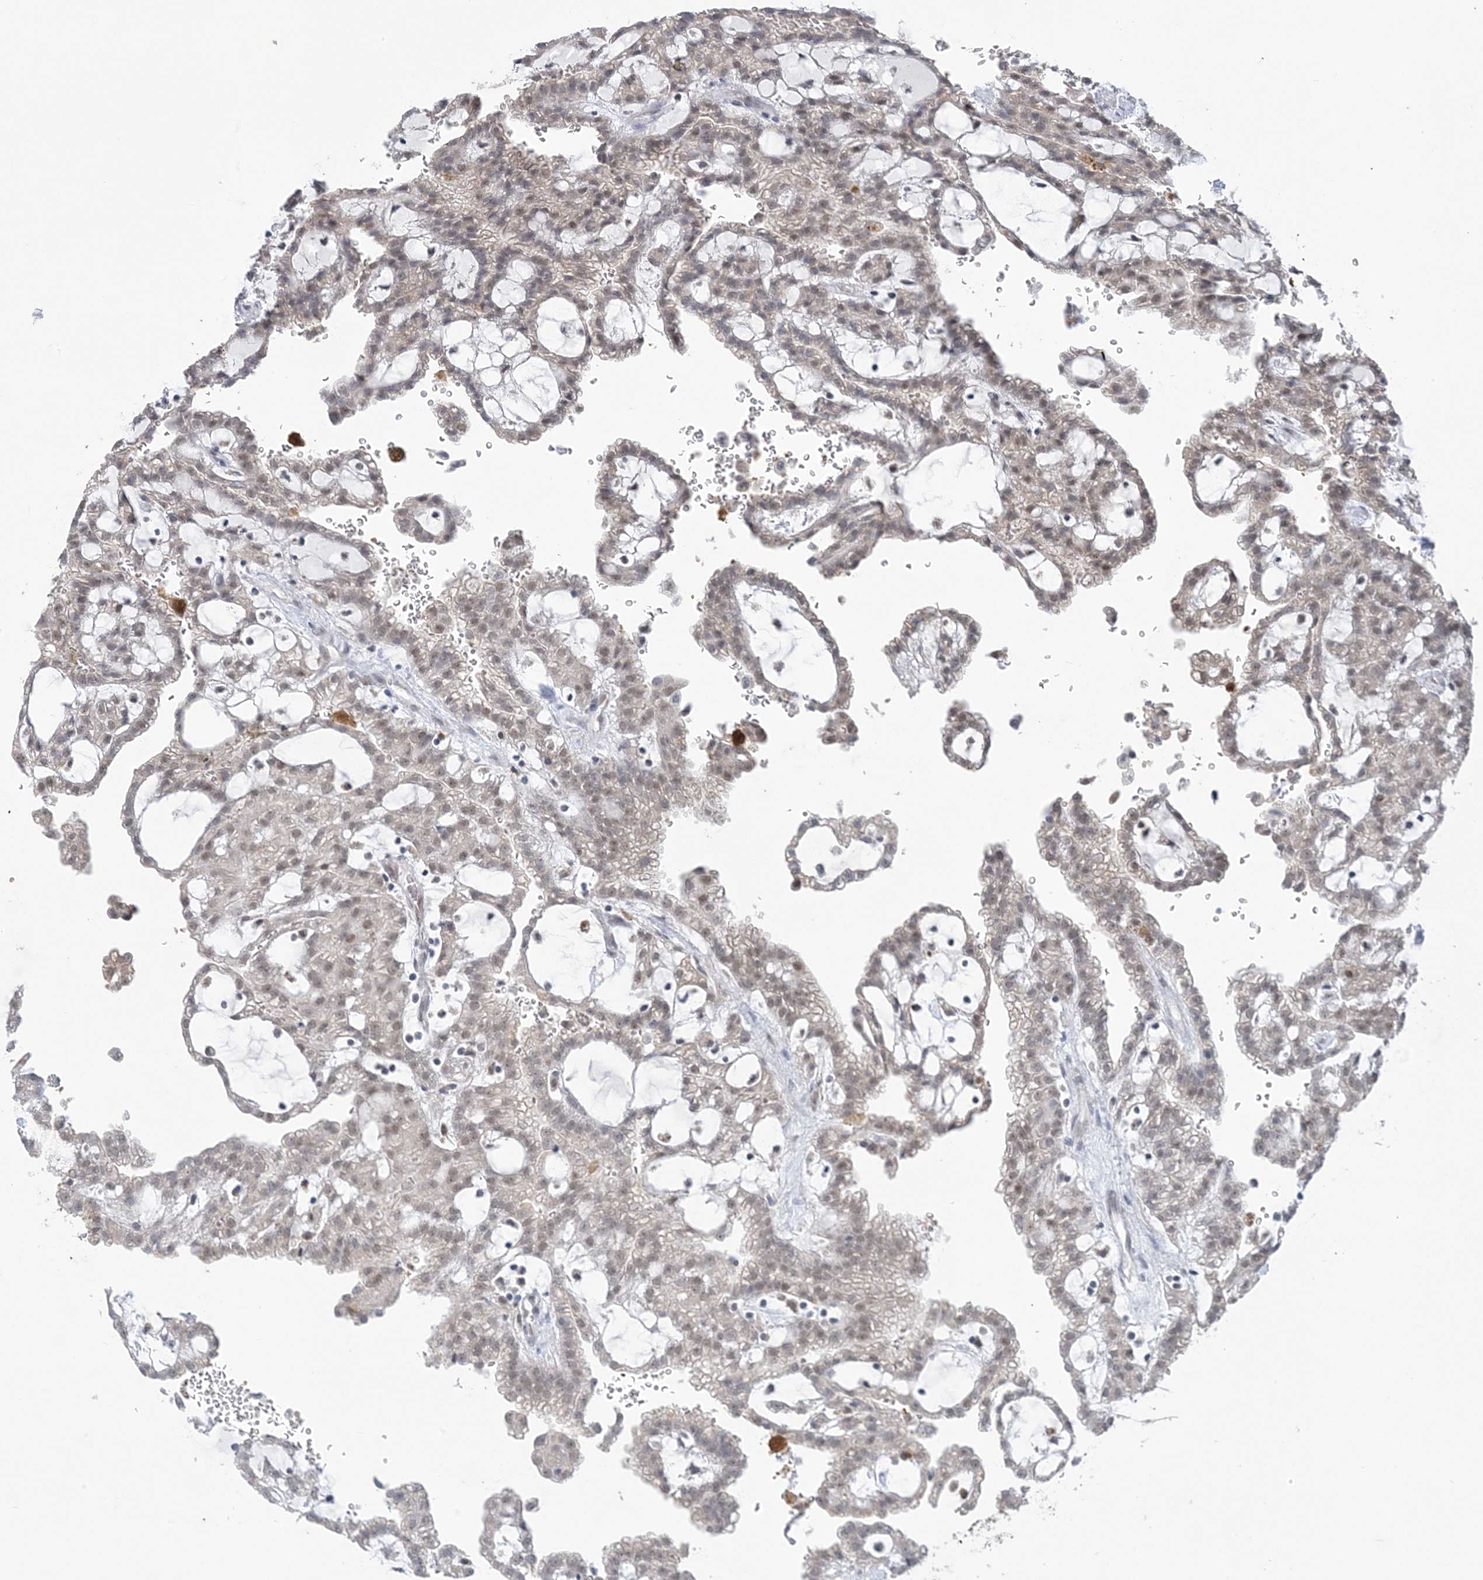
{"staining": {"intensity": "weak", "quantity": "25%-75%", "location": "nuclear"}, "tissue": "renal cancer", "cell_type": "Tumor cells", "image_type": "cancer", "snomed": [{"axis": "morphology", "description": "Adenocarcinoma, NOS"}, {"axis": "topography", "description": "Kidney"}], "caption": "Adenocarcinoma (renal) stained for a protein shows weak nuclear positivity in tumor cells.", "gene": "ZBTB7A", "patient": {"sex": "male", "age": 63}}